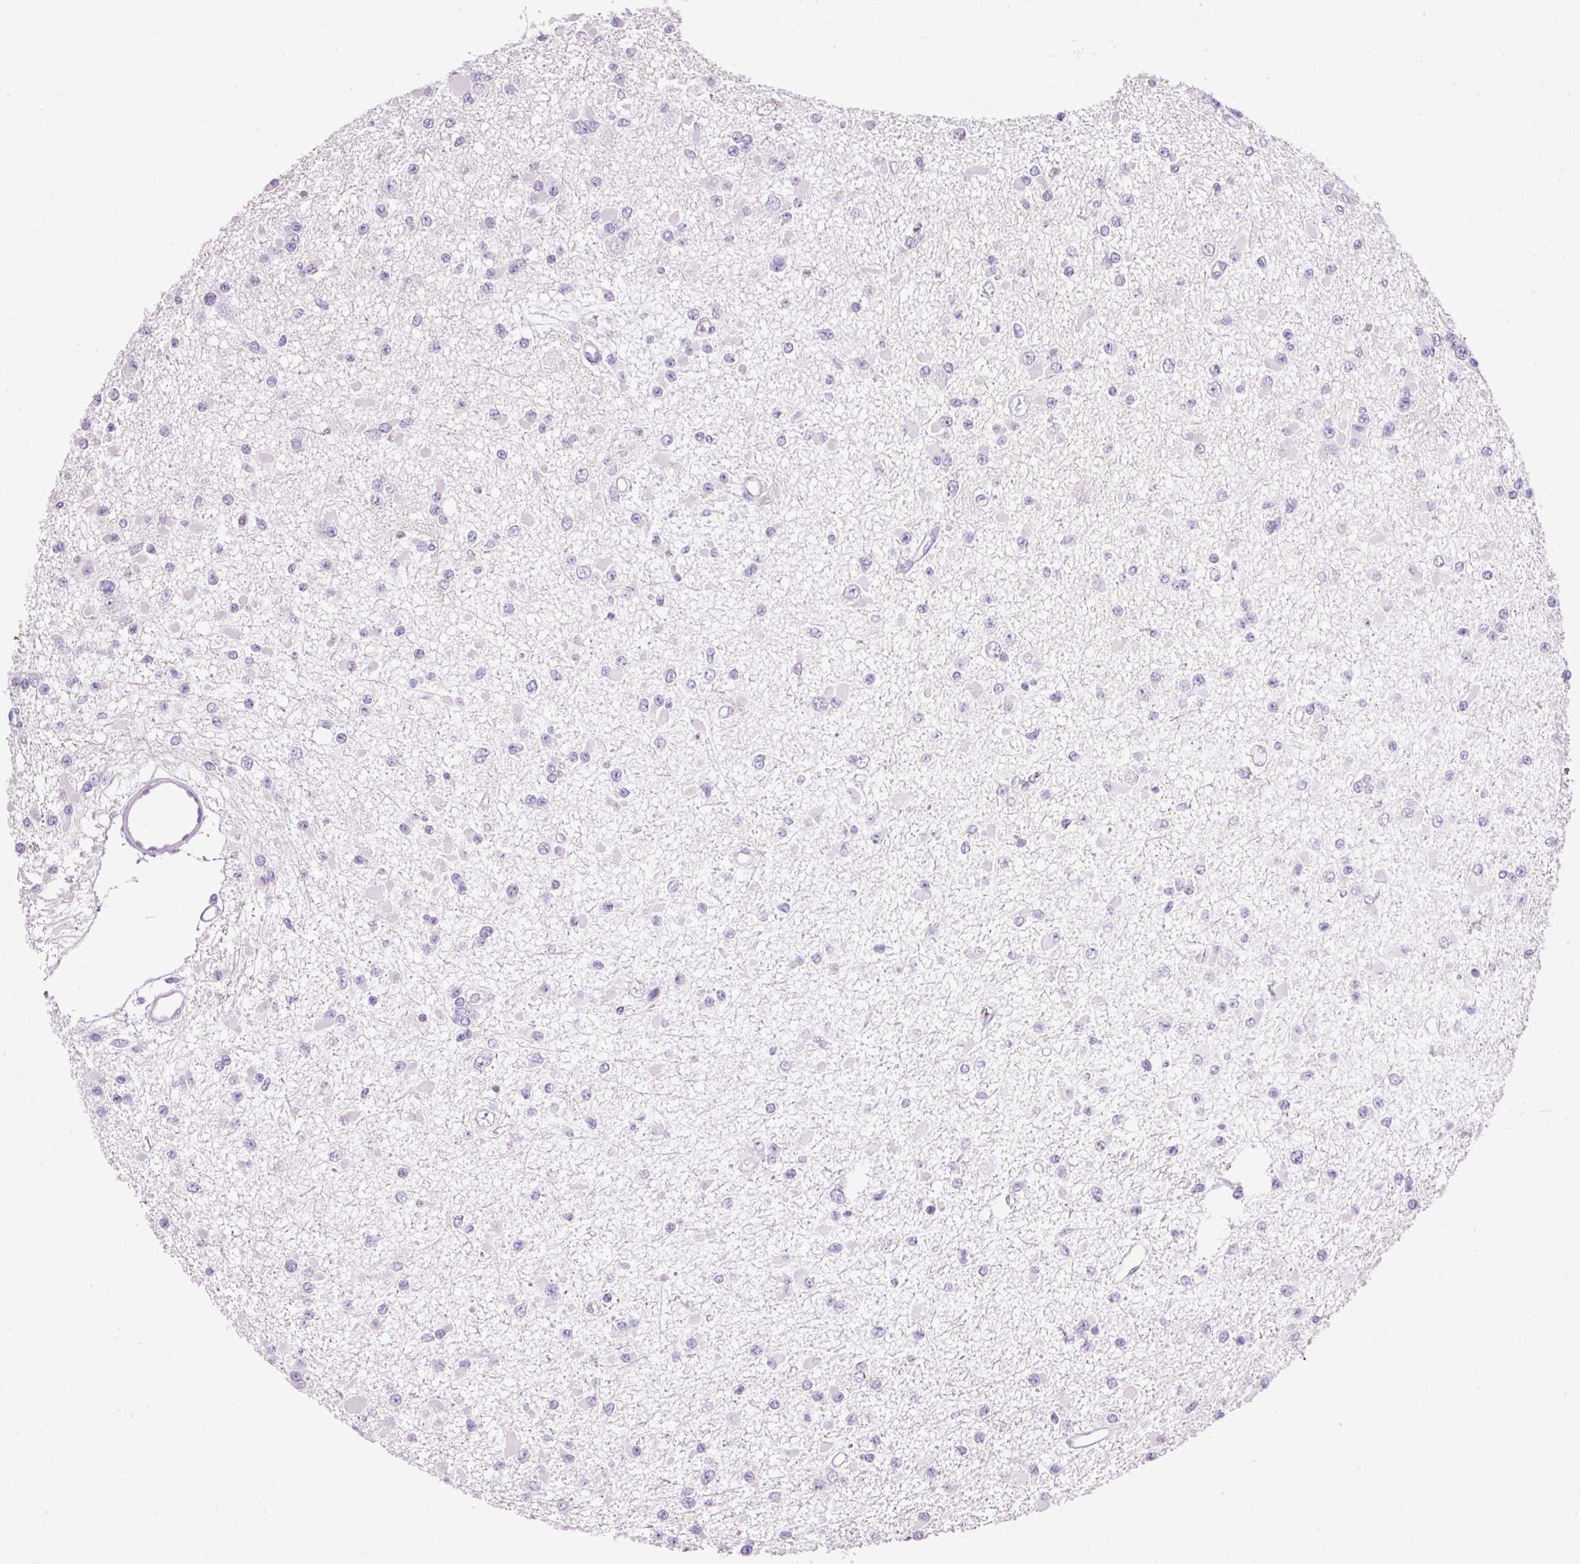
{"staining": {"intensity": "negative", "quantity": "none", "location": "none"}, "tissue": "glioma", "cell_type": "Tumor cells", "image_type": "cancer", "snomed": [{"axis": "morphology", "description": "Glioma, malignant, Low grade"}, {"axis": "topography", "description": "Brain"}], "caption": "DAB (3,3'-diaminobenzidine) immunohistochemical staining of glioma demonstrates no significant expression in tumor cells. (Stains: DAB immunohistochemistry (IHC) with hematoxylin counter stain, Microscopy: brightfield microscopy at high magnification).", "gene": "BSND", "patient": {"sex": "female", "age": 22}}